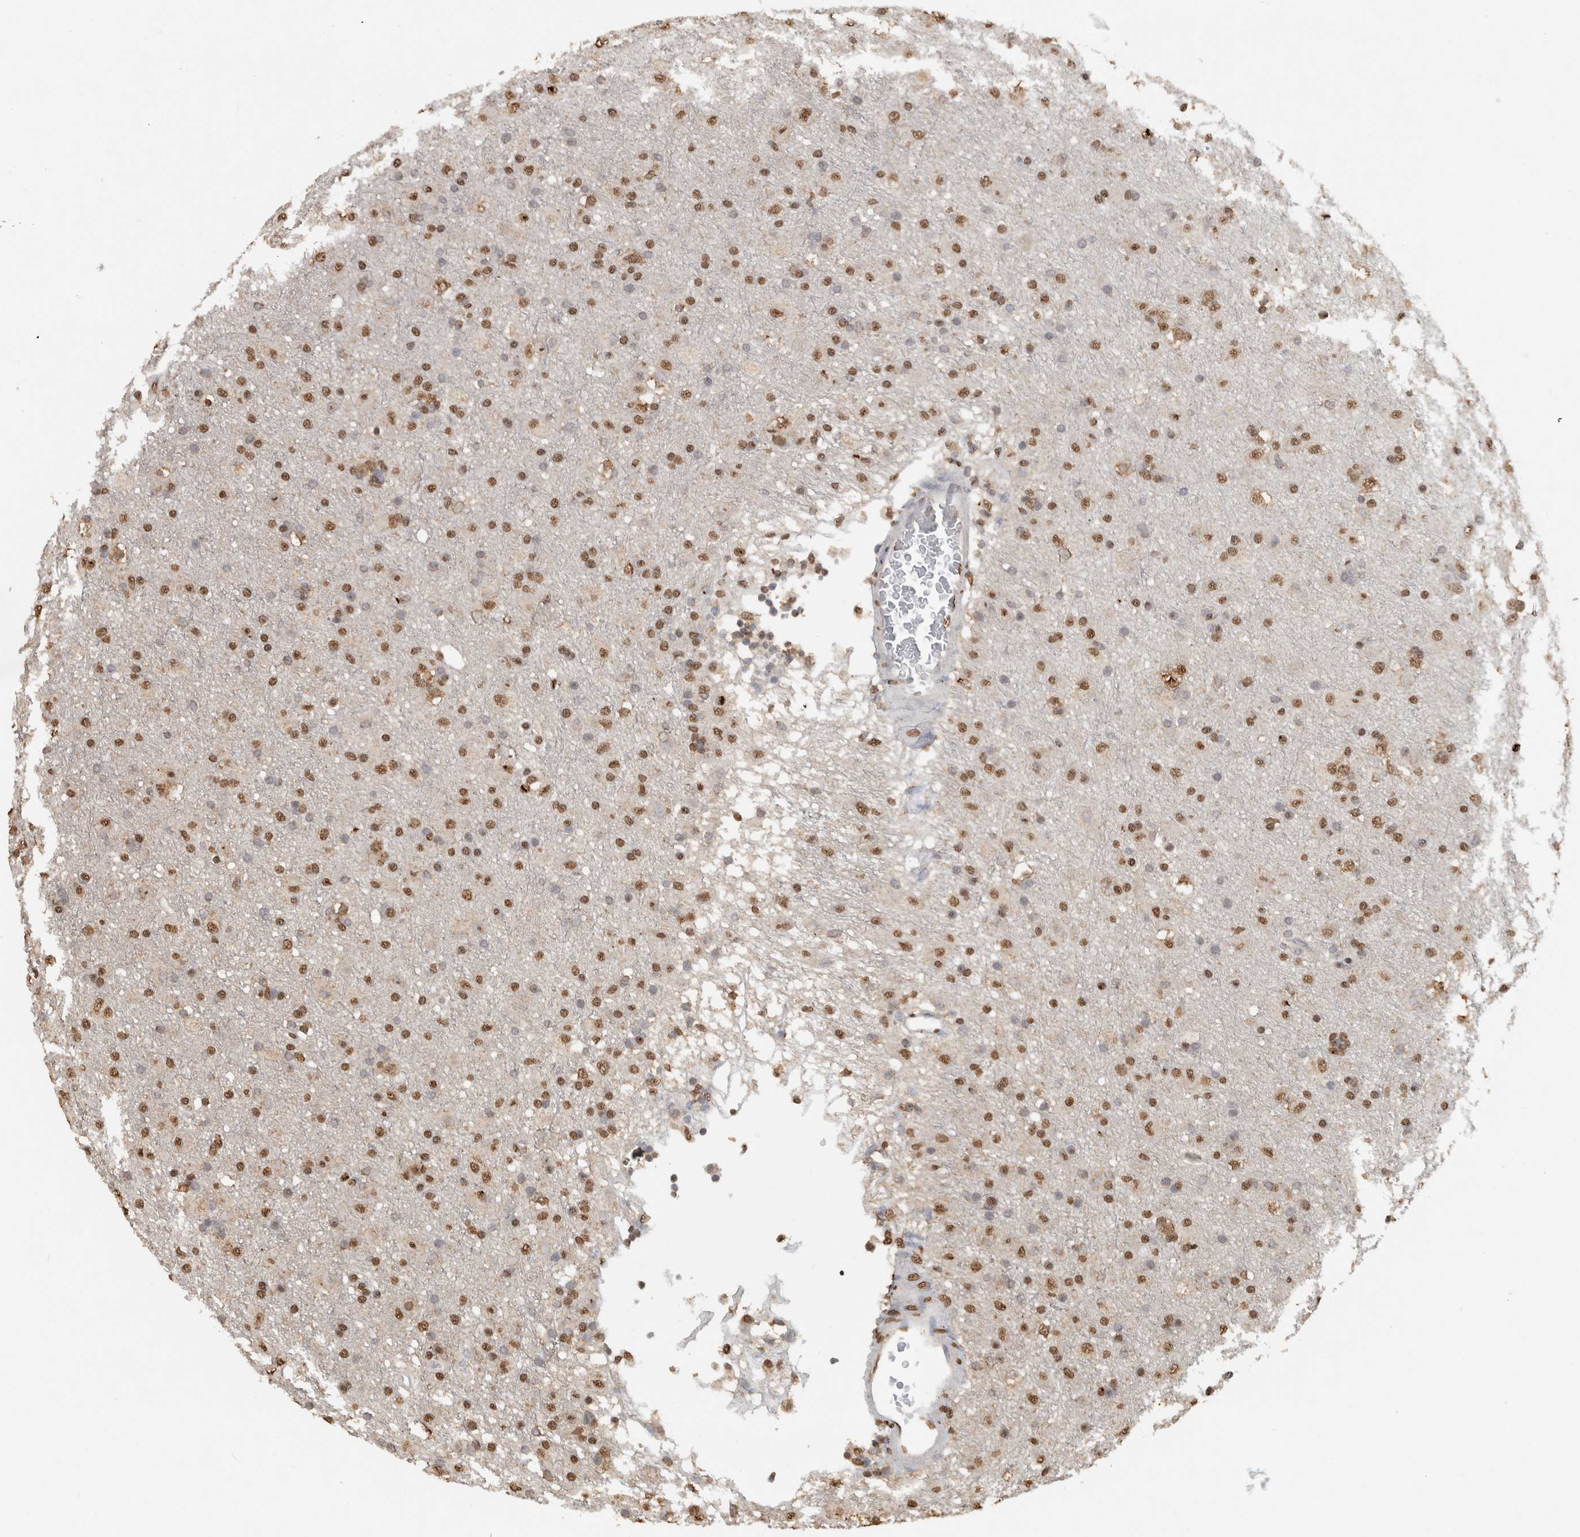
{"staining": {"intensity": "moderate", "quantity": ">75%", "location": "nuclear"}, "tissue": "glioma", "cell_type": "Tumor cells", "image_type": "cancer", "snomed": [{"axis": "morphology", "description": "Glioma, malignant, Low grade"}, {"axis": "topography", "description": "Brain"}], "caption": "About >75% of tumor cells in human glioma reveal moderate nuclear protein expression as visualized by brown immunohistochemical staining.", "gene": "HAND2", "patient": {"sex": "male", "age": 65}}